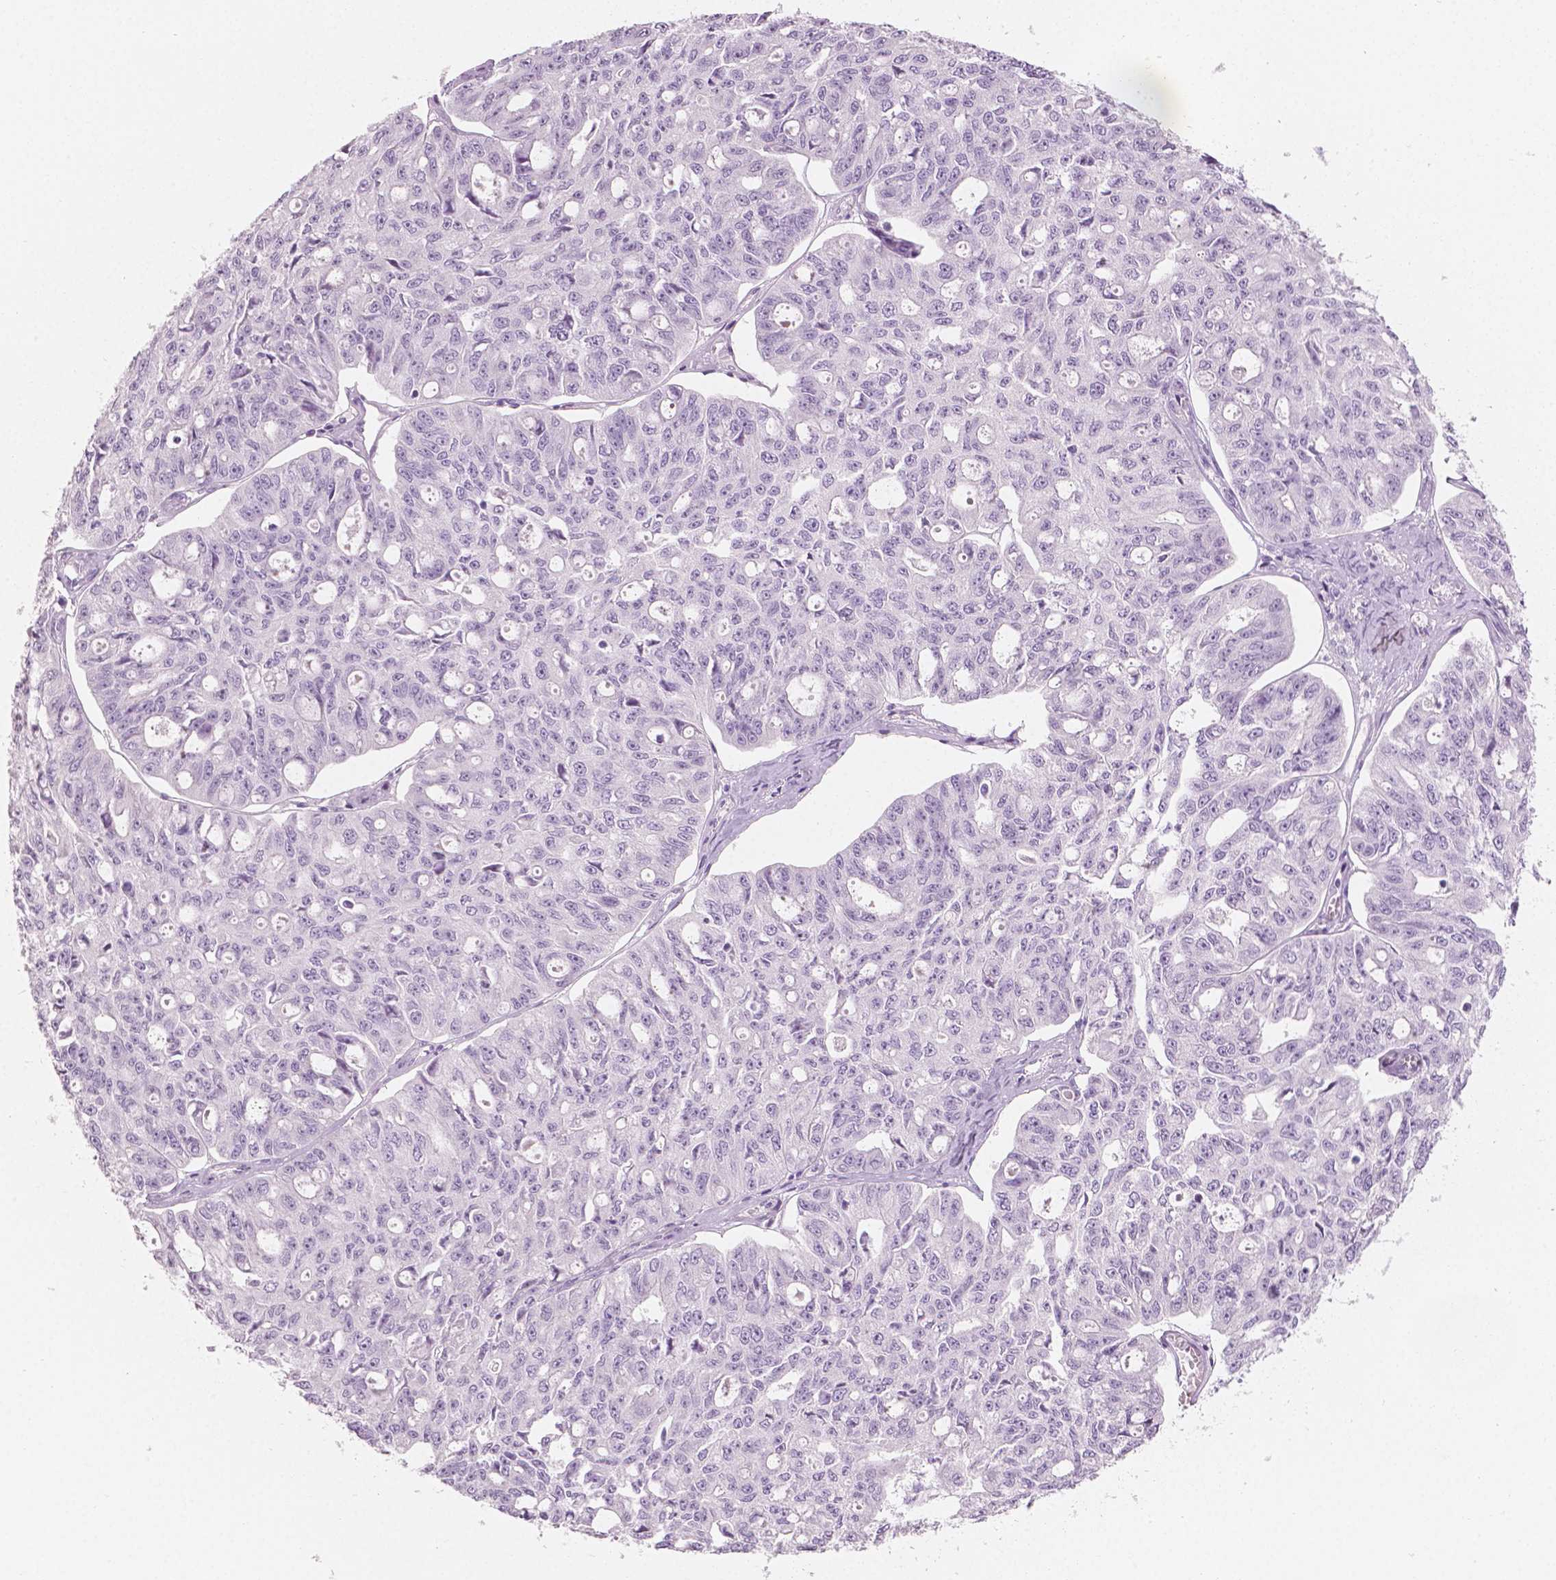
{"staining": {"intensity": "negative", "quantity": "none", "location": "none"}, "tissue": "ovarian cancer", "cell_type": "Tumor cells", "image_type": "cancer", "snomed": [{"axis": "morphology", "description": "Carcinoma, endometroid"}, {"axis": "topography", "description": "Ovary"}], "caption": "An immunohistochemistry micrograph of ovarian cancer is shown. There is no staining in tumor cells of ovarian cancer. (Brightfield microscopy of DAB IHC at high magnification).", "gene": "PLIN4", "patient": {"sex": "female", "age": 65}}